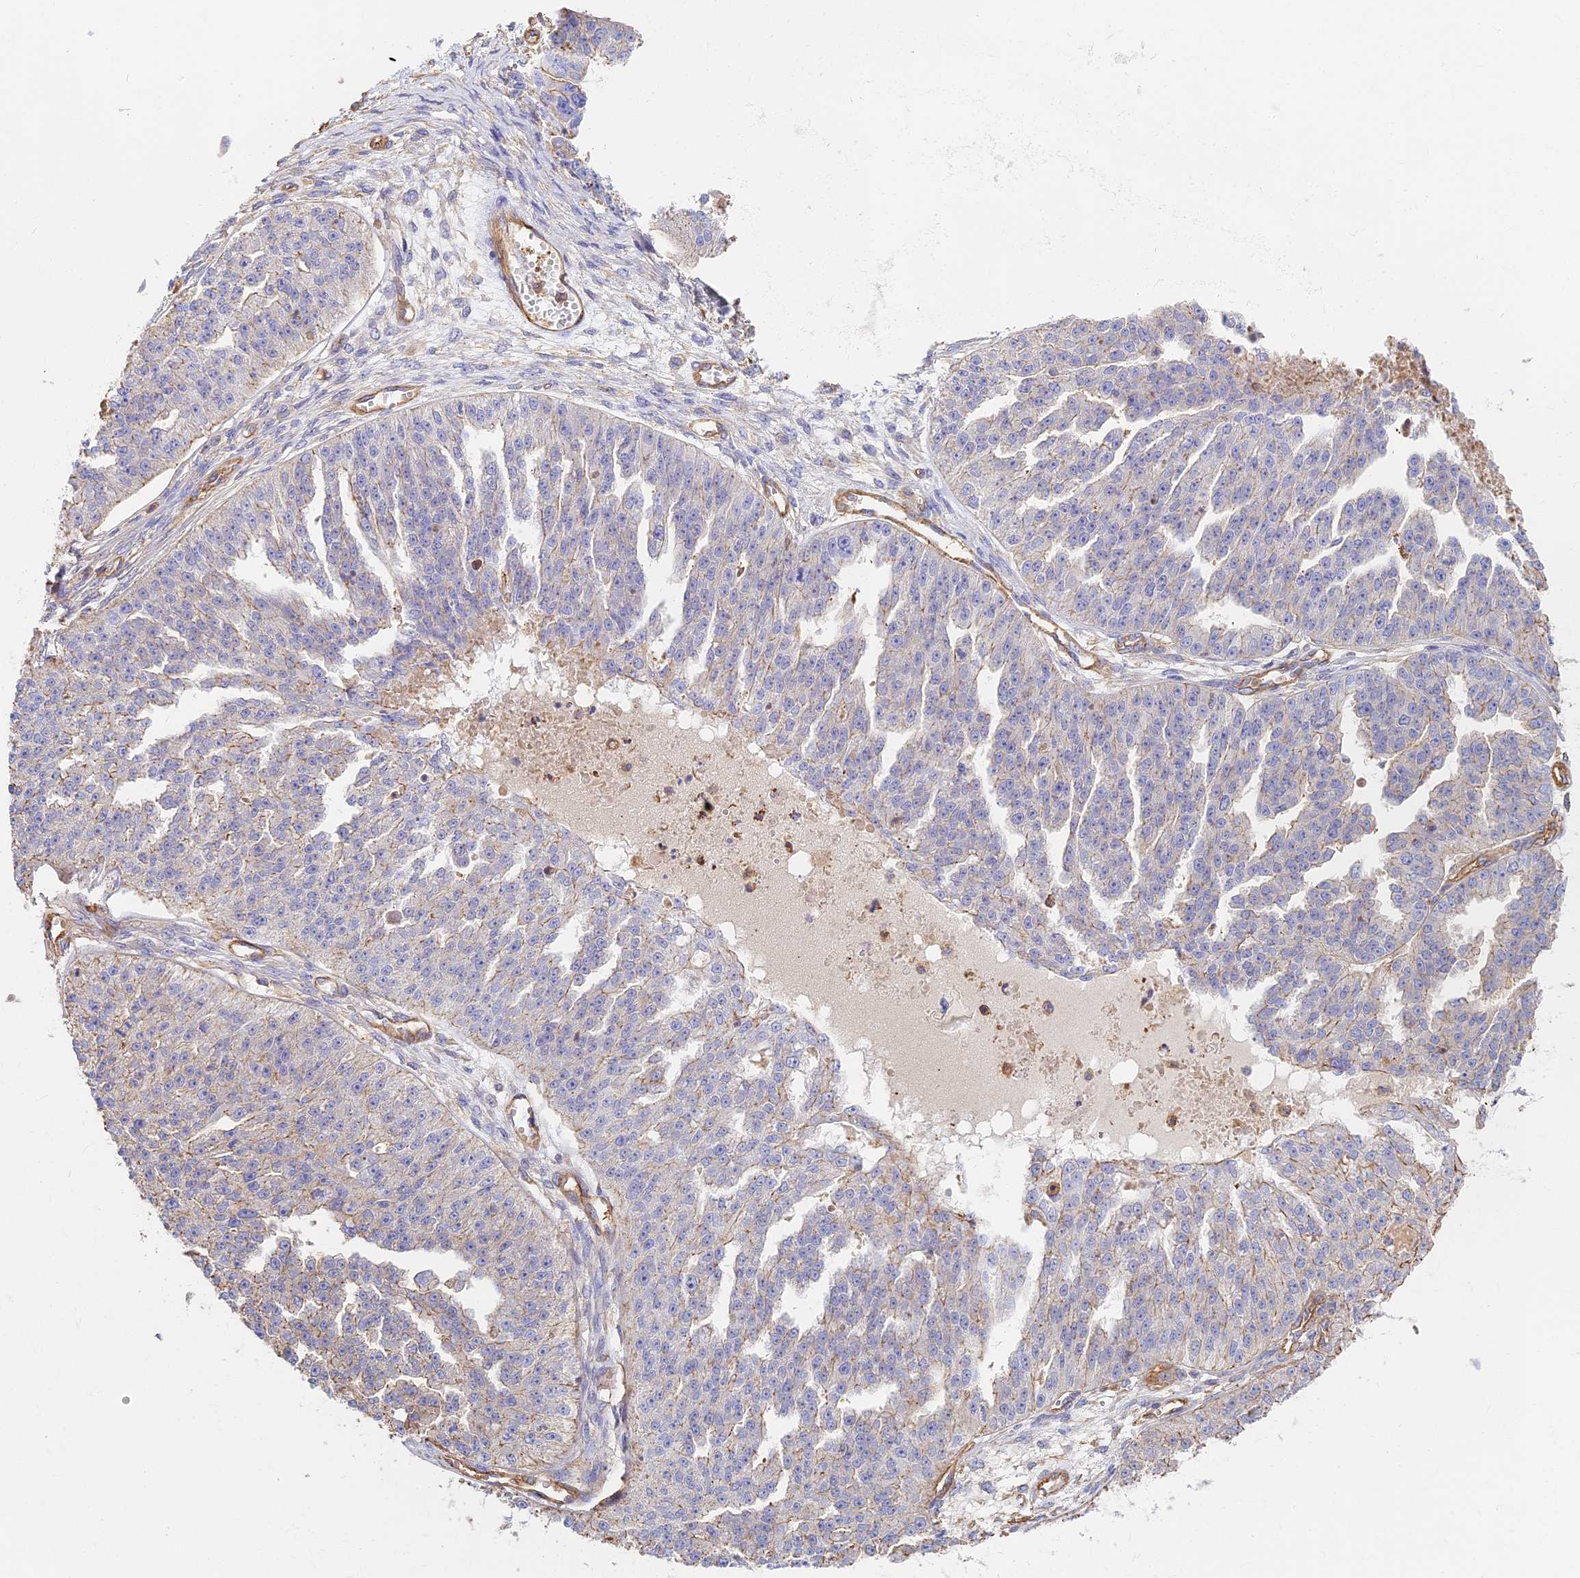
{"staining": {"intensity": "negative", "quantity": "none", "location": "none"}, "tissue": "ovarian cancer", "cell_type": "Tumor cells", "image_type": "cancer", "snomed": [{"axis": "morphology", "description": "Cystadenocarcinoma, serous, NOS"}, {"axis": "topography", "description": "Ovary"}], "caption": "Protein analysis of serous cystadenocarcinoma (ovarian) reveals no significant staining in tumor cells.", "gene": "VPS18", "patient": {"sex": "female", "age": 58}}